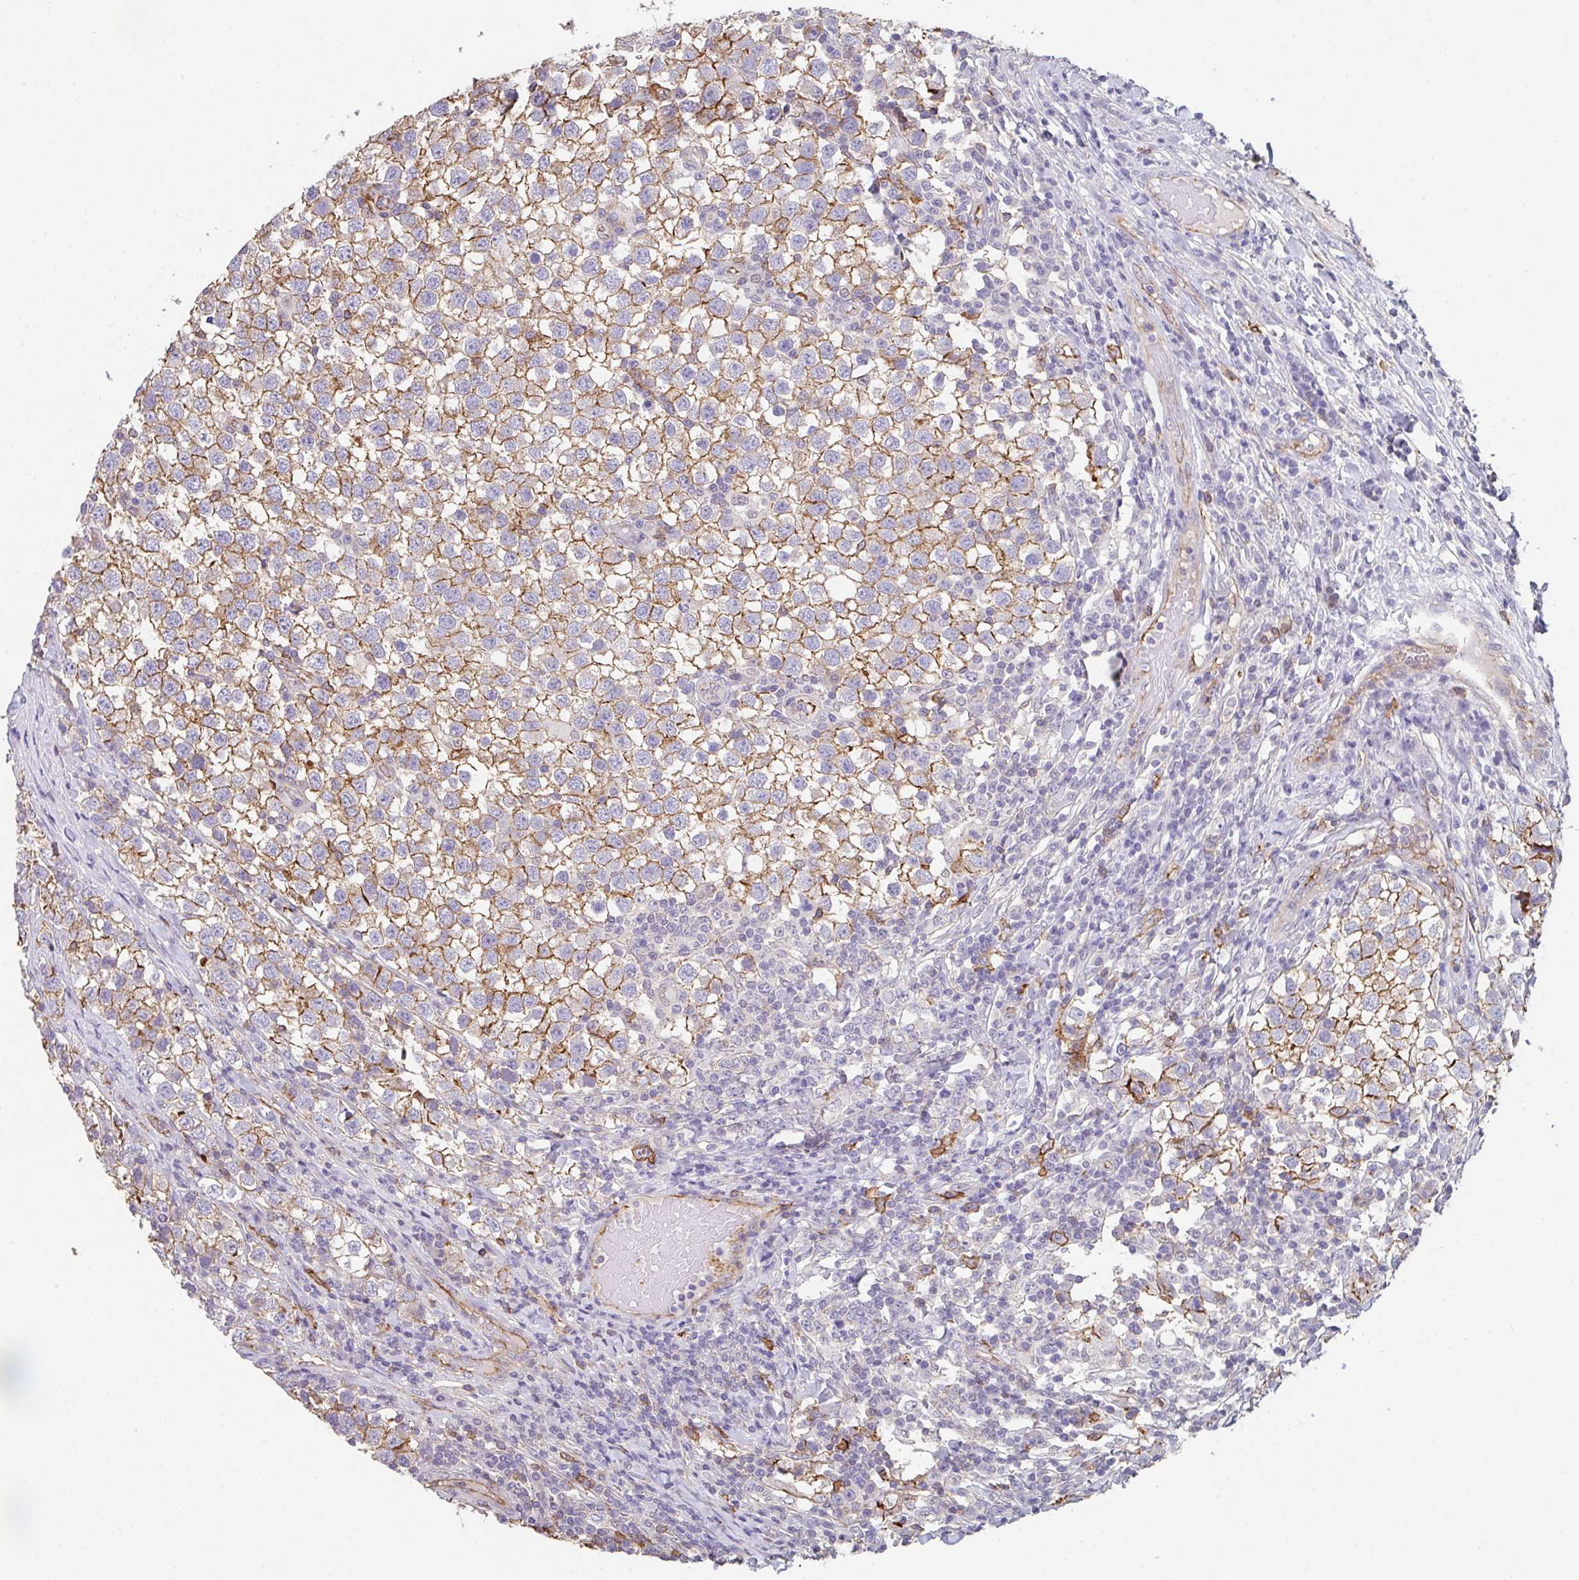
{"staining": {"intensity": "moderate", "quantity": "25%-75%", "location": "cytoplasmic/membranous"}, "tissue": "testis cancer", "cell_type": "Tumor cells", "image_type": "cancer", "snomed": [{"axis": "morphology", "description": "Seminoma, NOS"}, {"axis": "topography", "description": "Testis"}], "caption": "Protein analysis of testis seminoma tissue displays moderate cytoplasmic/membranous staining in approximately 25%-75% of tumor cells.", "gene": "DBN1", "patient": {"sex": "male", "age": 34}}